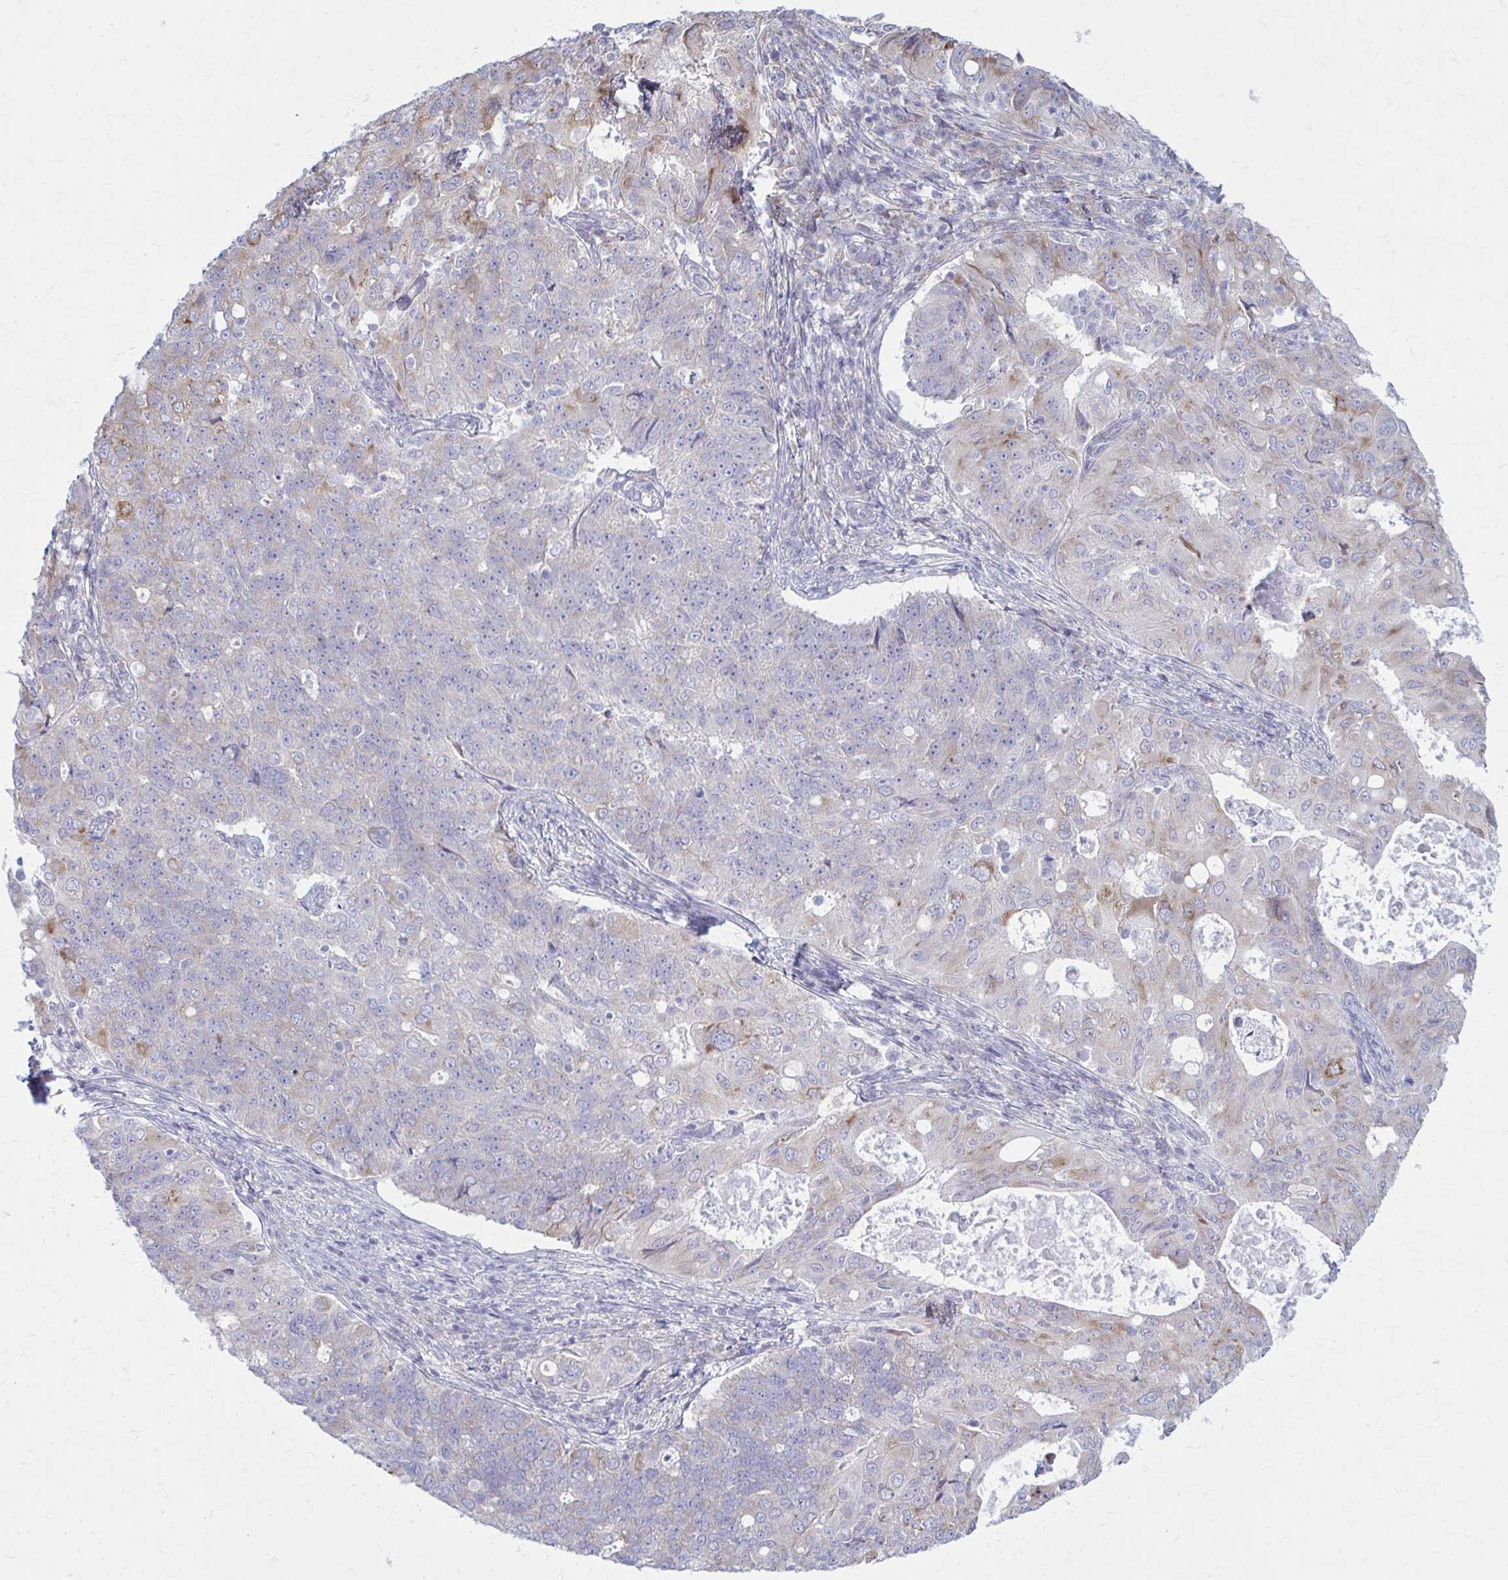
{"staining": {"intensity": "weak", "quantity": "<25%", "location": "cytoplasmic/membranous"}, "tissue": "endometrial cancer", "cell_type": "Tumor cells", "image_type": "cancer", "snomed": [{"axis": "morphology", "description": "Adenocarcinoma, NOS"}, {"axis": "topography", "description": "Endometrium"}], "caption": "This histopathology image is of adenocarcinoma (endometrial) stained with immunohistochemistry (IHC) to label a protein in brown with the nuclei are counter-stained blue. There is no expression in tumor cells.", "gene": "PRKRA", "patient": {"sex": "female", "age": 43}}